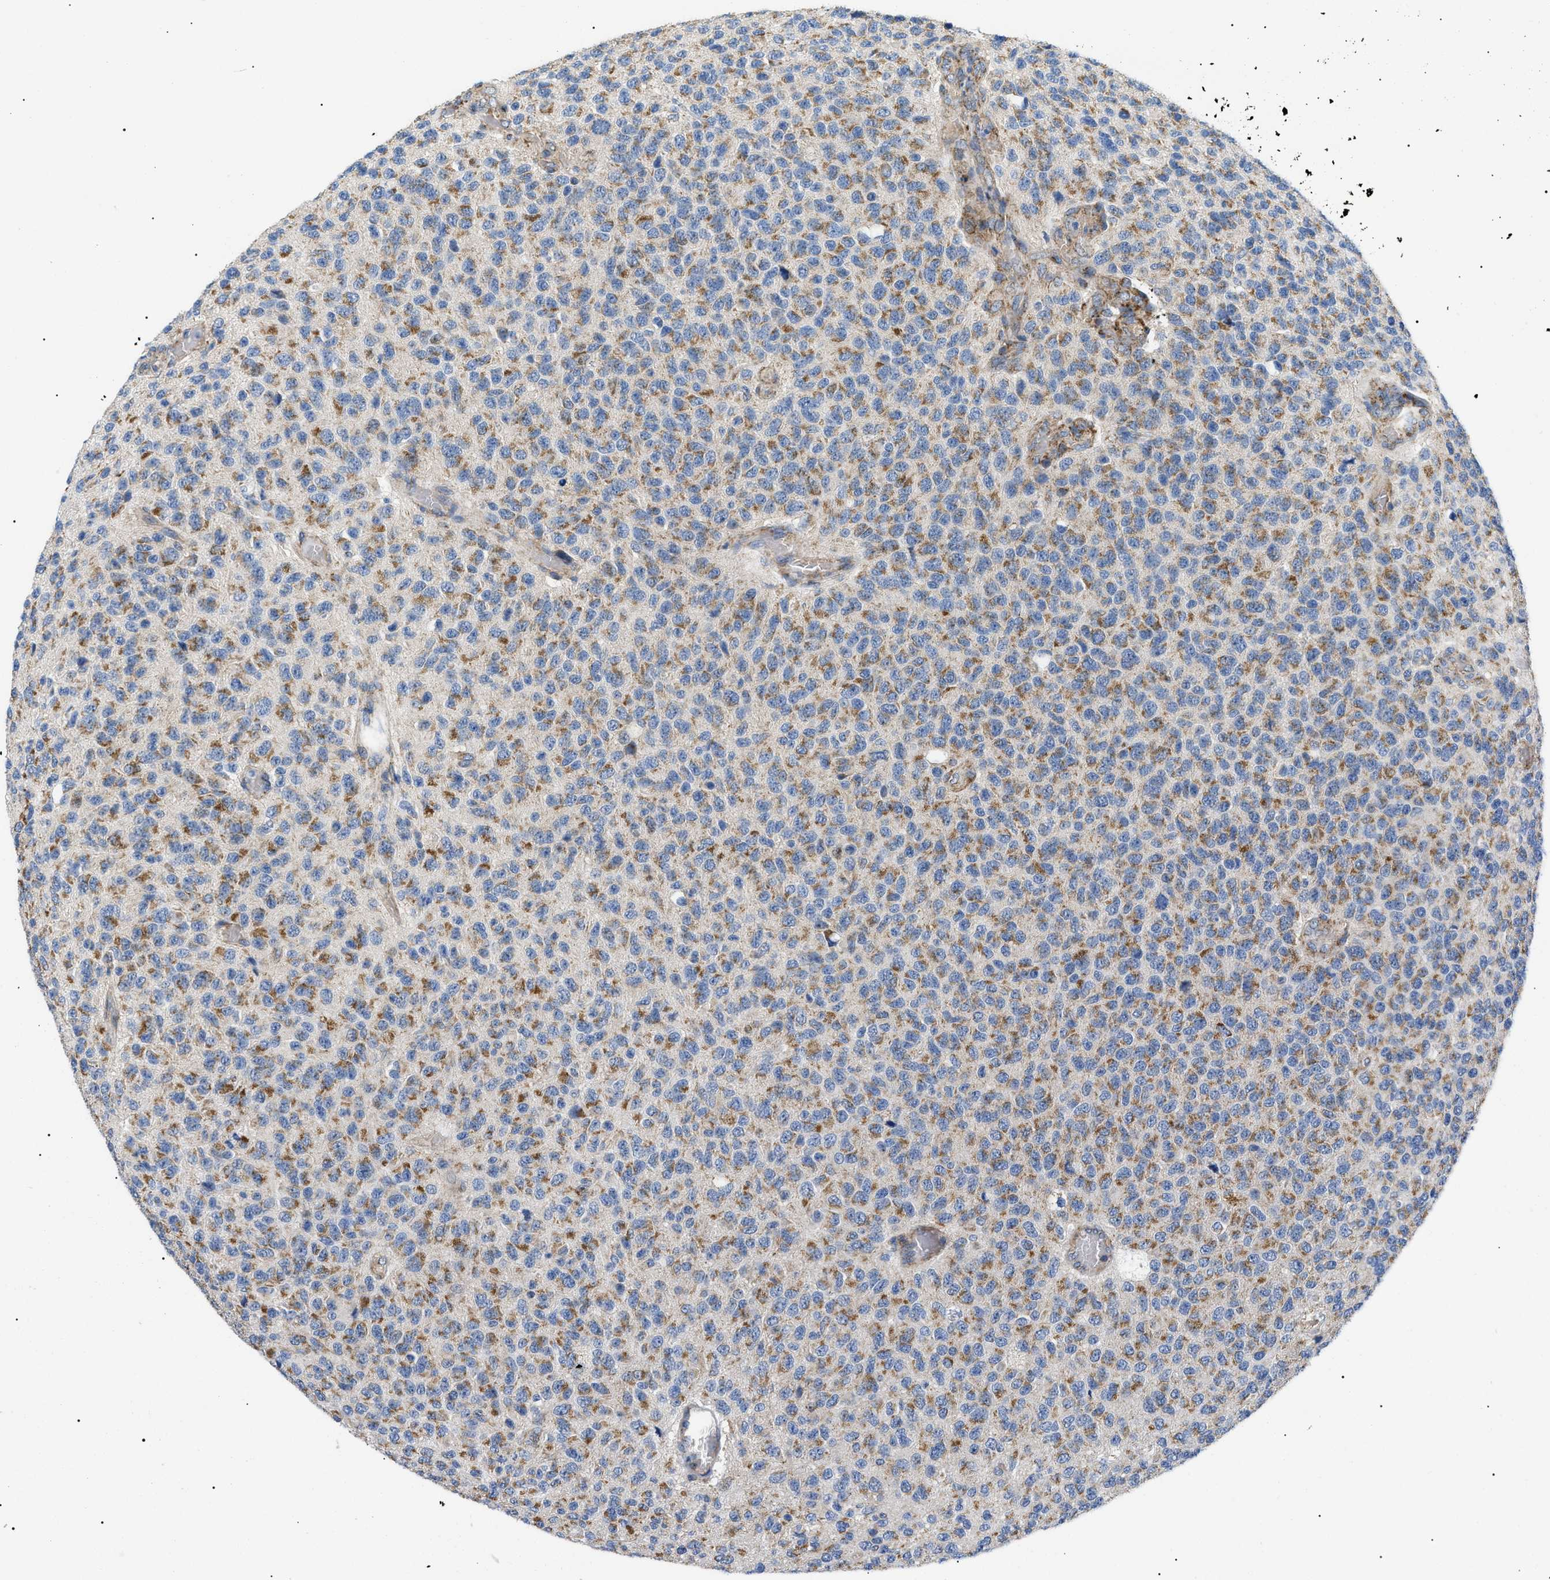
{"staining": {"intensity": "moderate", "quantity": "25%-75%", "location": "cytoplasmic/membranous"}, "tissue": "glioma", "cell_type": "Tumor cells", "image_type": "cancer", "snomed": [{"axis": "morphology", "description": "Glioma, malignant, High grade"}, {"axis": "topography", "description": "pancreas cauda"}], "caption": "Moderate cytoplasmic/membranous protein staining is present in about 25%-75% of tumor cells in high-grade glioma (malignant).", "gene": "TOMM6", "patient": {"sex": "male", "age": 60}}